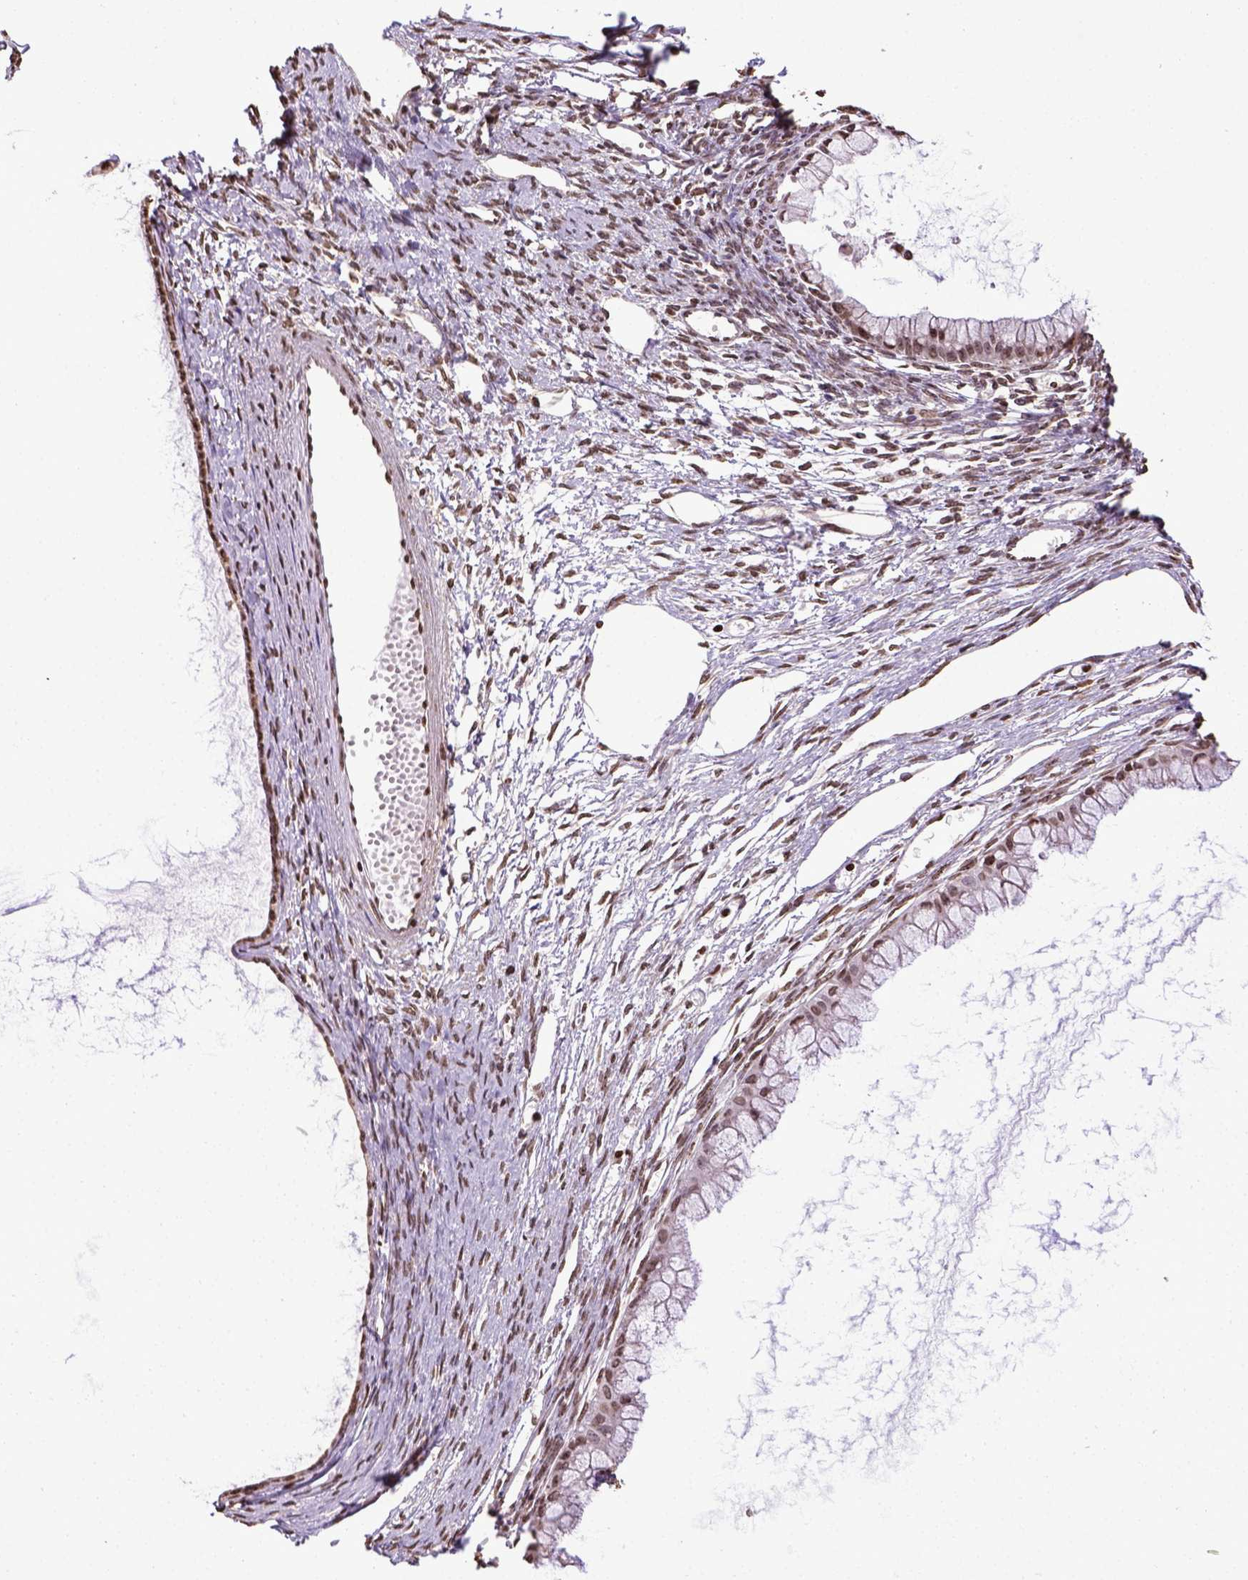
{"staining": {"intensity": "moderate", "quantity": ">75%", "location": "nuclear"}, "tissue": "ovarian cancer", "cell_type": "Tumor cells", "image_type": "cancer", "snomed": [{"axis": "morphology", "description": "Cystadenocarcinoma, mucinous, NOS"}, {"axis": "topography", "description": "Ovary"}], "caption": "Immunohistochemistry (DAB) staining of ovarian mucinous cystadenocarcinoma reveals moderate nuclear protein expression in about >75% of tumor cells. (DAB (3,3'-diaminobenzidine) = brown stain, brightfield microscopy at high magnification).", "gene": "ZNF75D", "patient": {"sex": "female", "age": 41}}